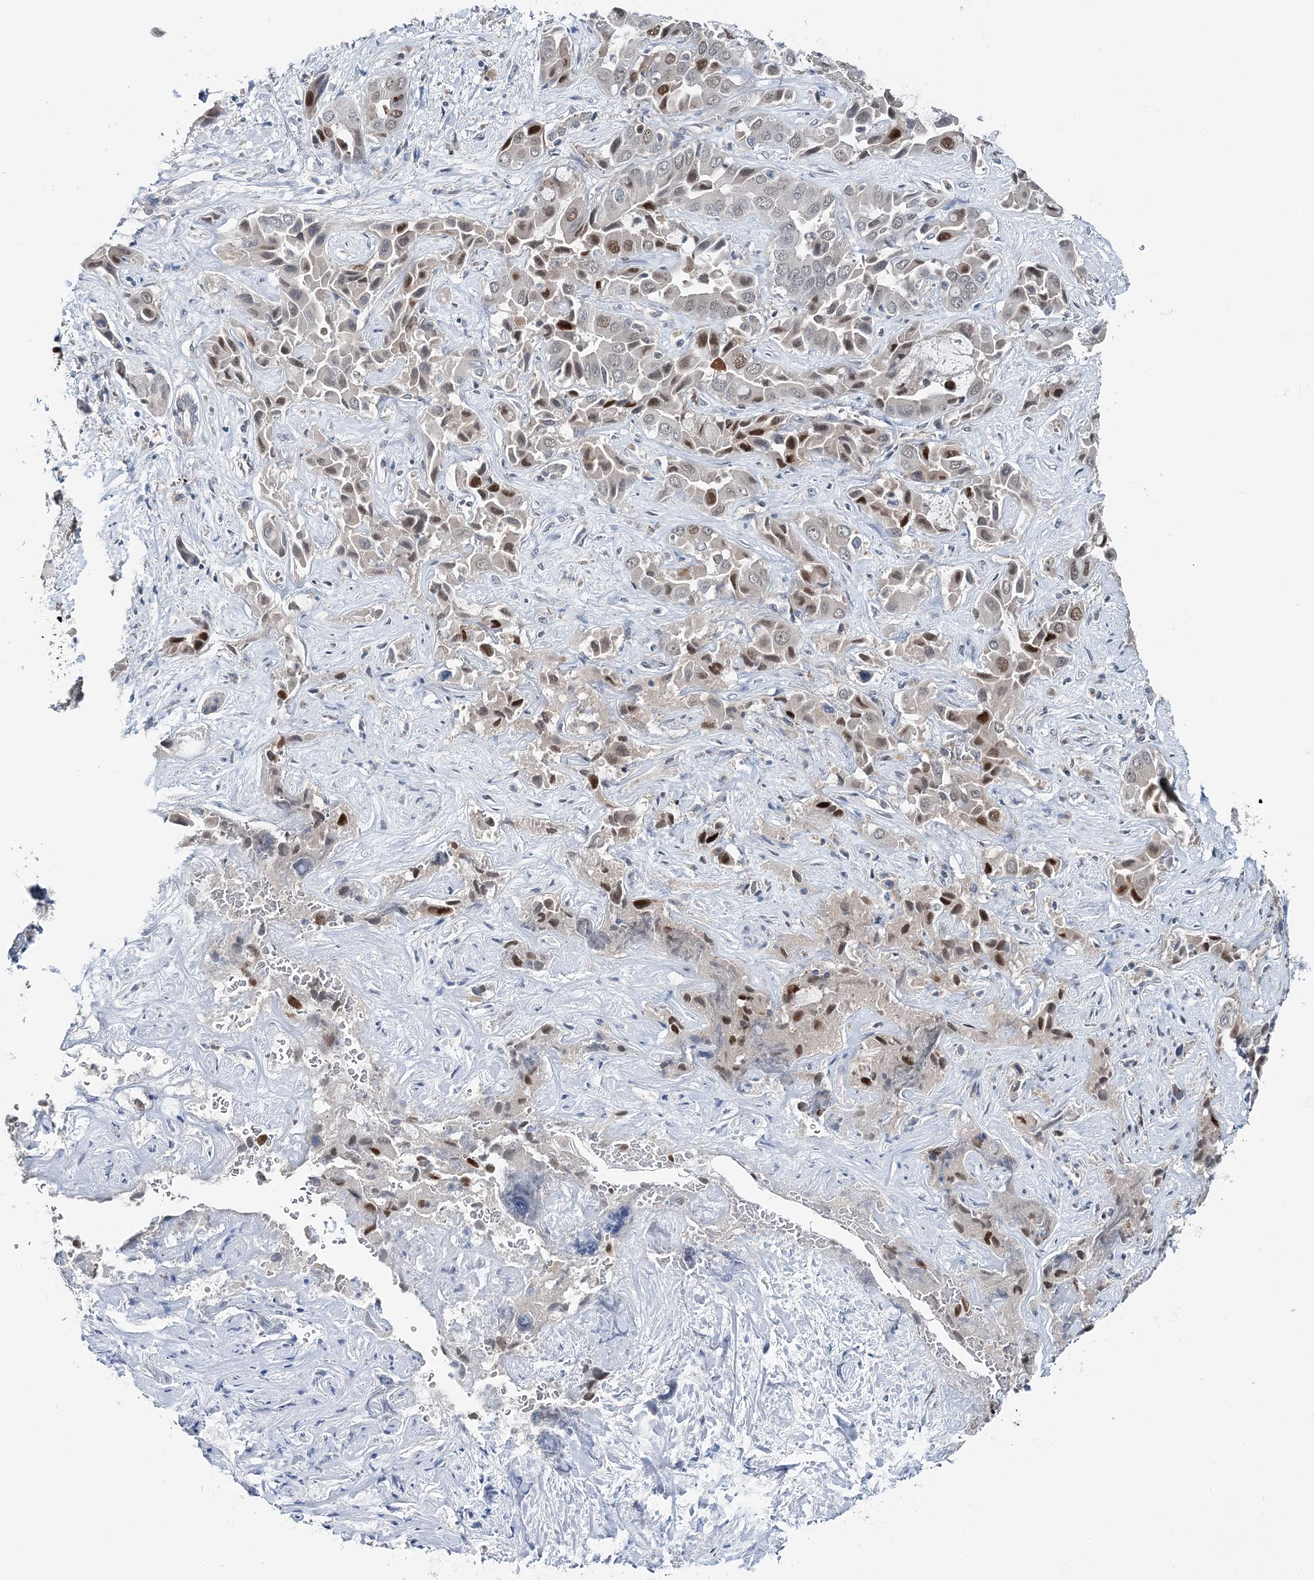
{"staining": {"intensity": "moderate", "quantity": "25%-75%", "location": "nuclear"}, "tissue": "liver cancer", "cell_type": "Tumor cells", "image_type": "cancer", "snomed": [{"axis": "morphology", "description": "Cholangiocarcinoma"}, {"axis": "topography", "description": "Liver"}], "caption": "IHC photomicrograph of liver cholangiocarcinoma stained for a protein (brown), which demonstrates medium levels of moderate nuclear positivity in about 25%-75% of tumor cells.", "gene": "HAT1", "patient": {"sex": "female", "age": 52}}